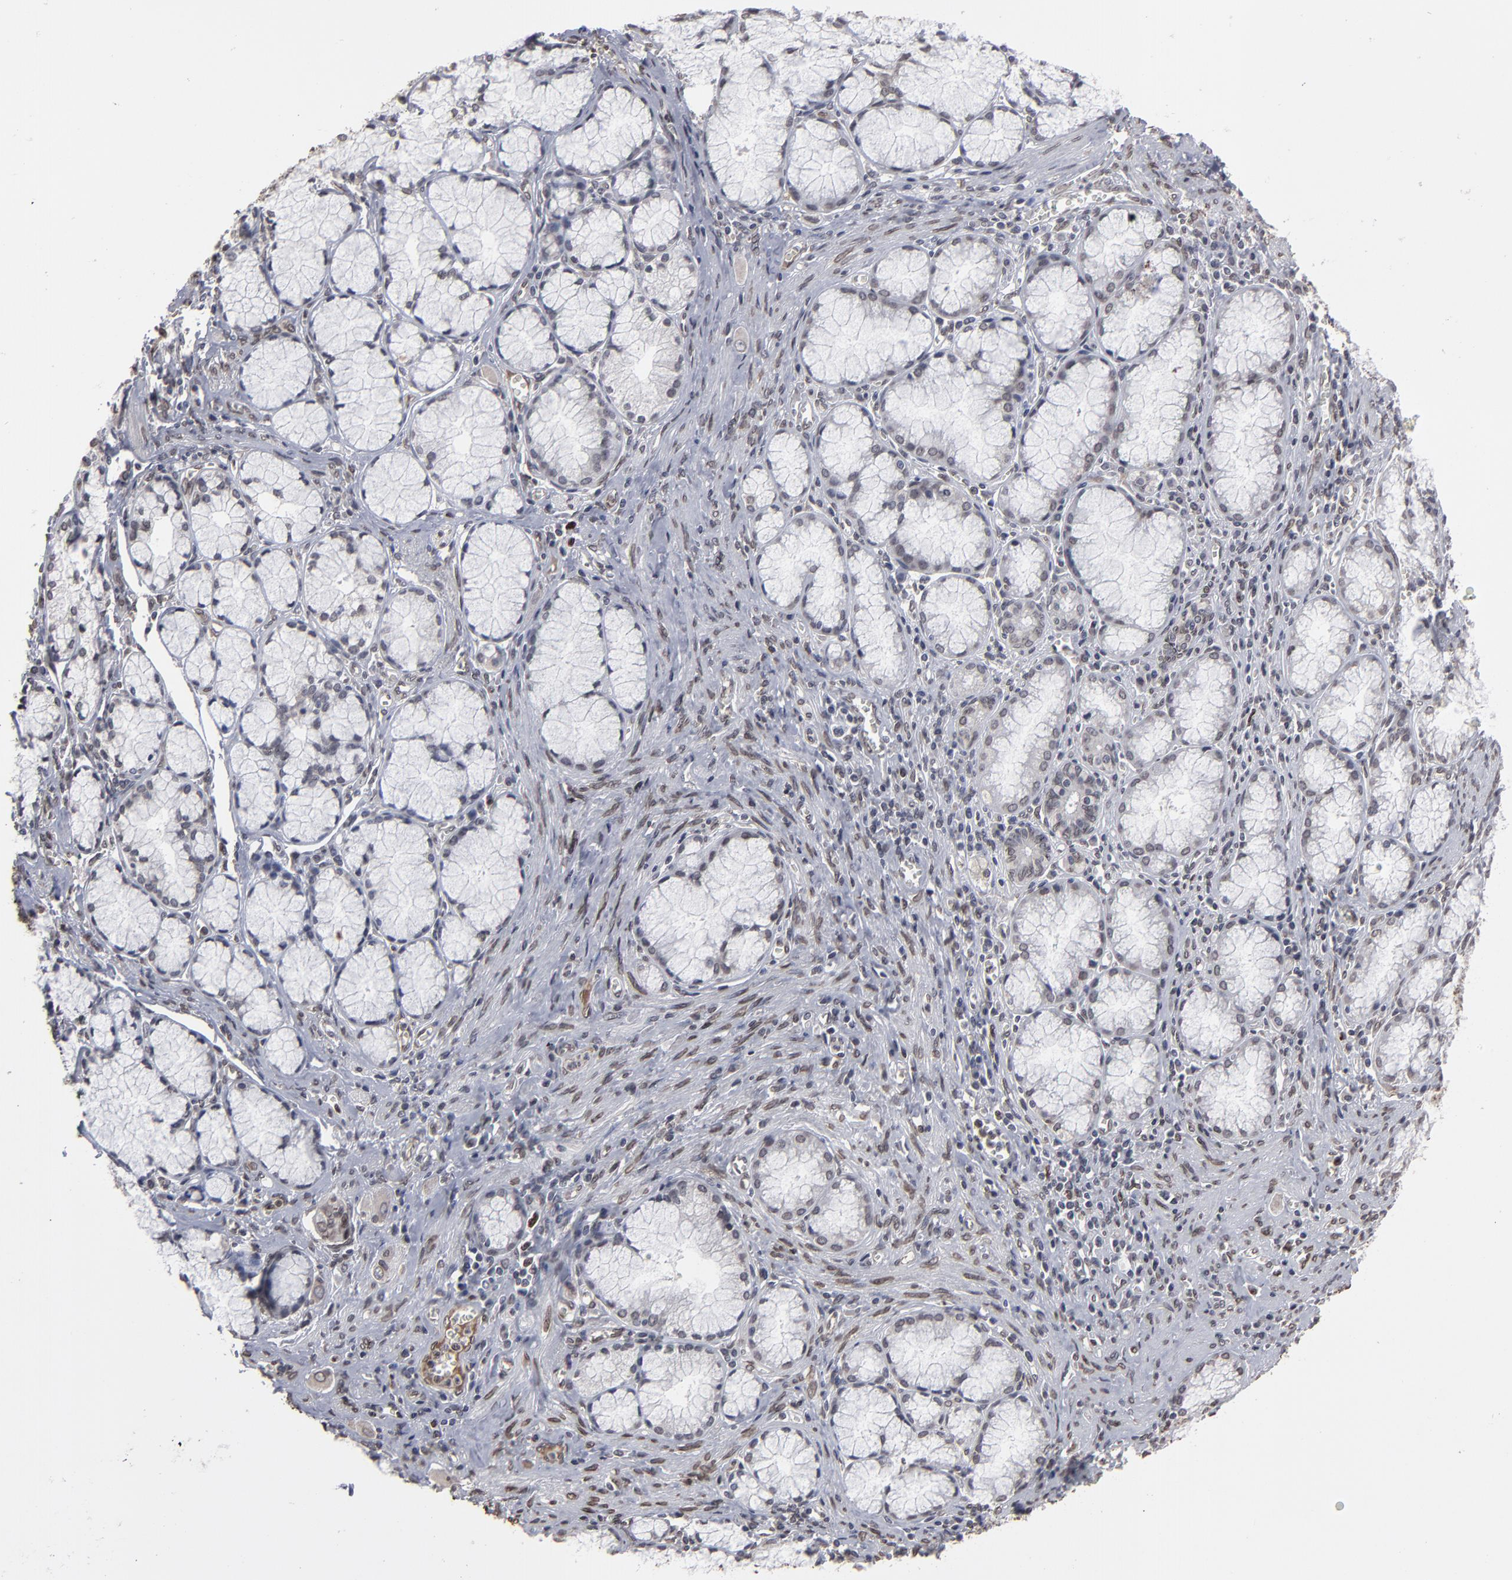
{"staining": {"intensity": "weak", "quantity": "25%-75%", "location": "nuclear"}, "tissue": "pancreatic cancer", "cell_type": "Tumor cells", "image_type": "cancer", "snomed": [{"axis": "morphology", "description": "Adenocarcinoma, NOS"}, {"axis": "topography", "description": "Pancreas"}], "caption": "Human pancreatic adenocarcinoma stained with a protein marker shows weak staining in tumor cells.", "gene": "BAZ1A", "patient": {"sex": "male", "age": 77}}